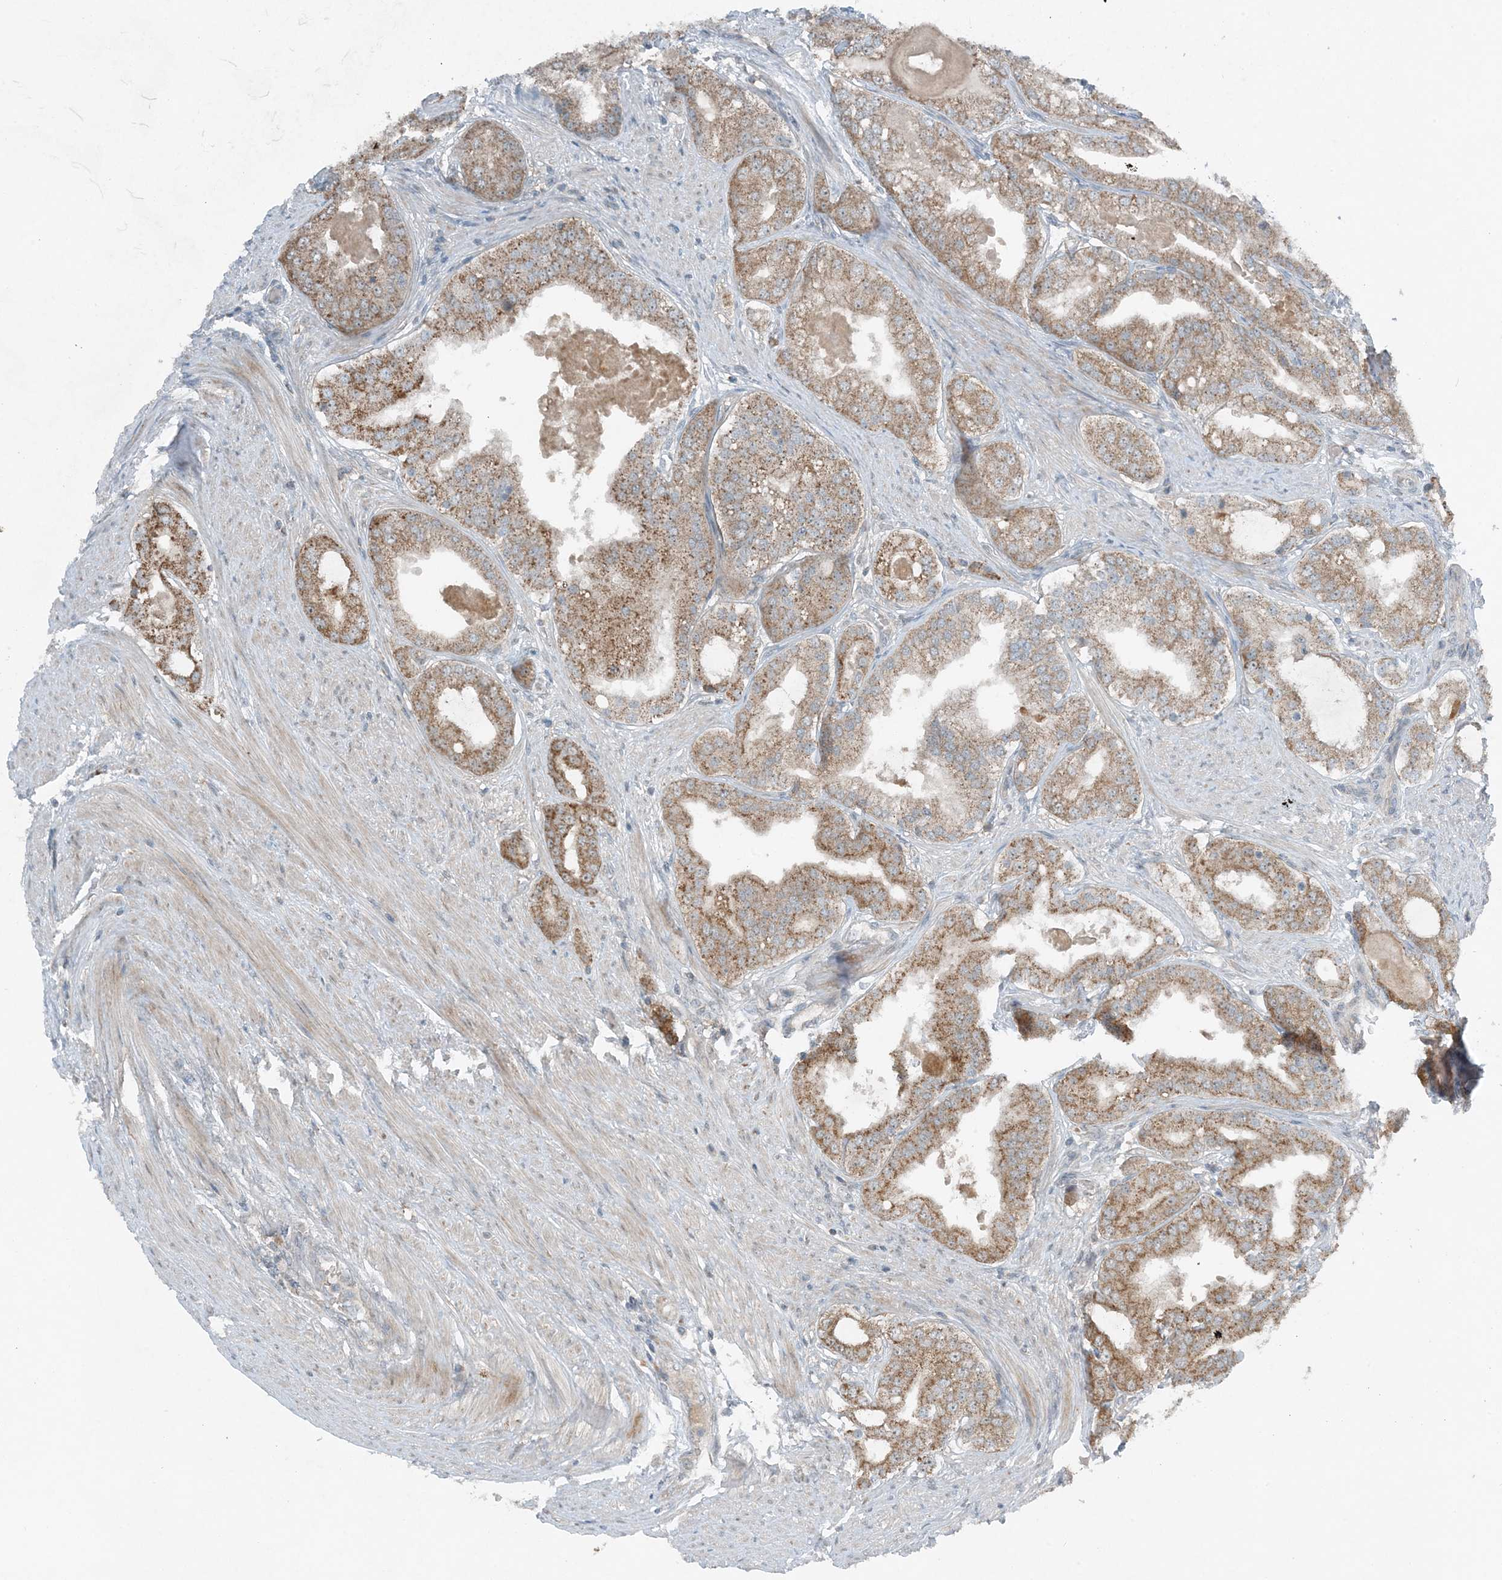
{"staining": {"intensity": "moderate", "quantity": ">75%", "location": "cytoplasmic/membranous"}, "tissue": "prostate cancer", "cell_type": "Tumor cells", "image_type": "cancer", "snomed": [{"axis": "morphology", "description": "Adenocarcinoma, High grade"}, {"axis": "topography", "description": "Prostate"}], "caption": "A histopathology image of human prostate cancer (adenocarcinoma (high-grade)) stained for a protein displays moderate cytoplasmic/membranous brown staining in tumor cells. (DAB (3,3'-diaminobenzidine) IHC, brown staining for protein, blue staining for nuclei).", "gene": "MITD1", "patient": {"sex": "male", "age": 60}}